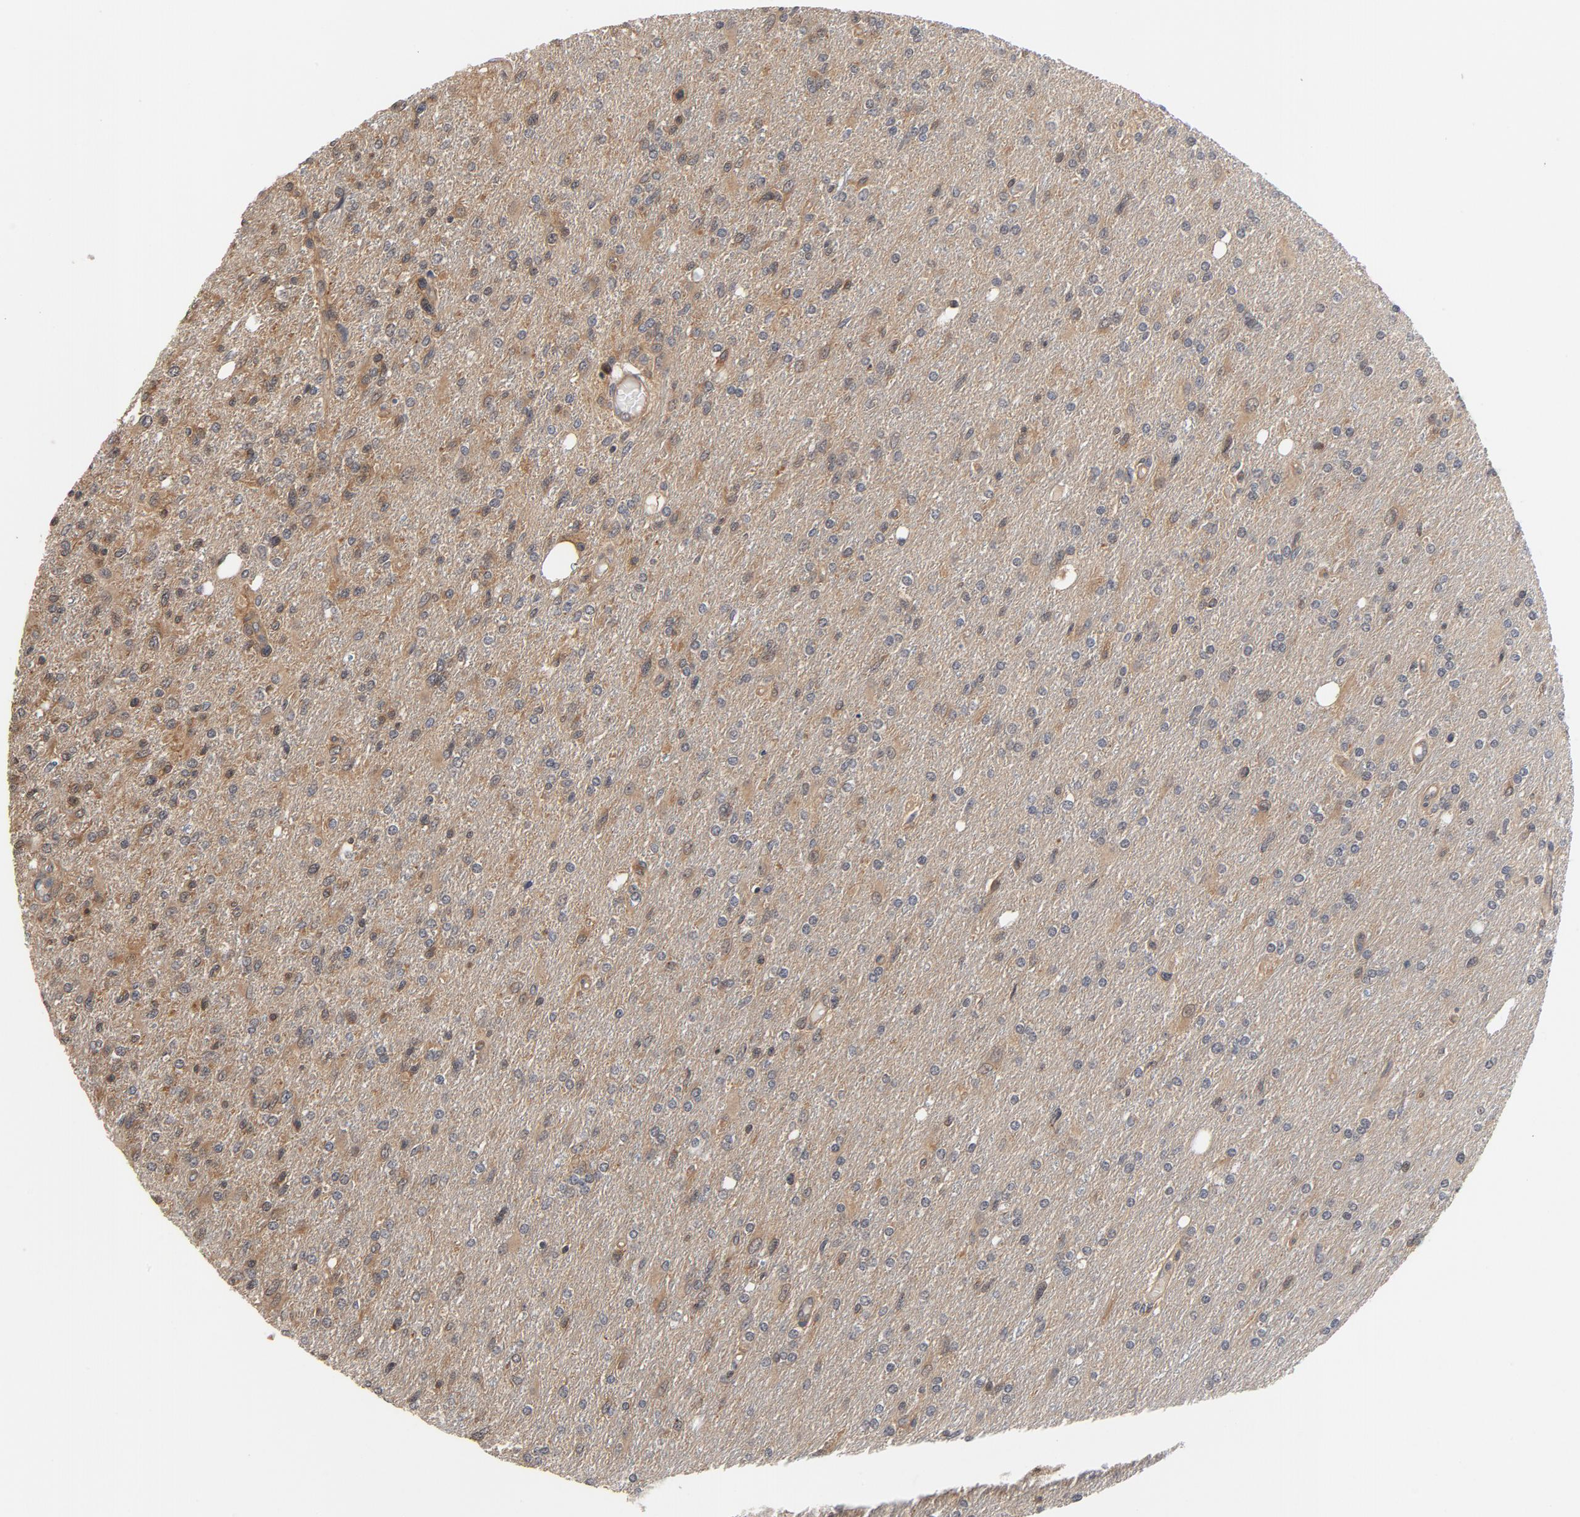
{"staining": {"intensity": "negative", "quantity": "none", "location": "none"}, "tissue": "glioma", "cell_type": "Tumor cells", "image_type": "cancer", "snomed": [{"axis": "morphology", "description": "Glioma, malignant, High grade"}, {"axis": "topography", "description": "Cerebral cortex"}], "caption": "Malignant glioma (high-grade) stained for a protein using immunohistochemistry (IHC) exhibits no expression tumor cells.", "gene": "PITPNM2", "patient": {"sex": "male", "age": 76}}